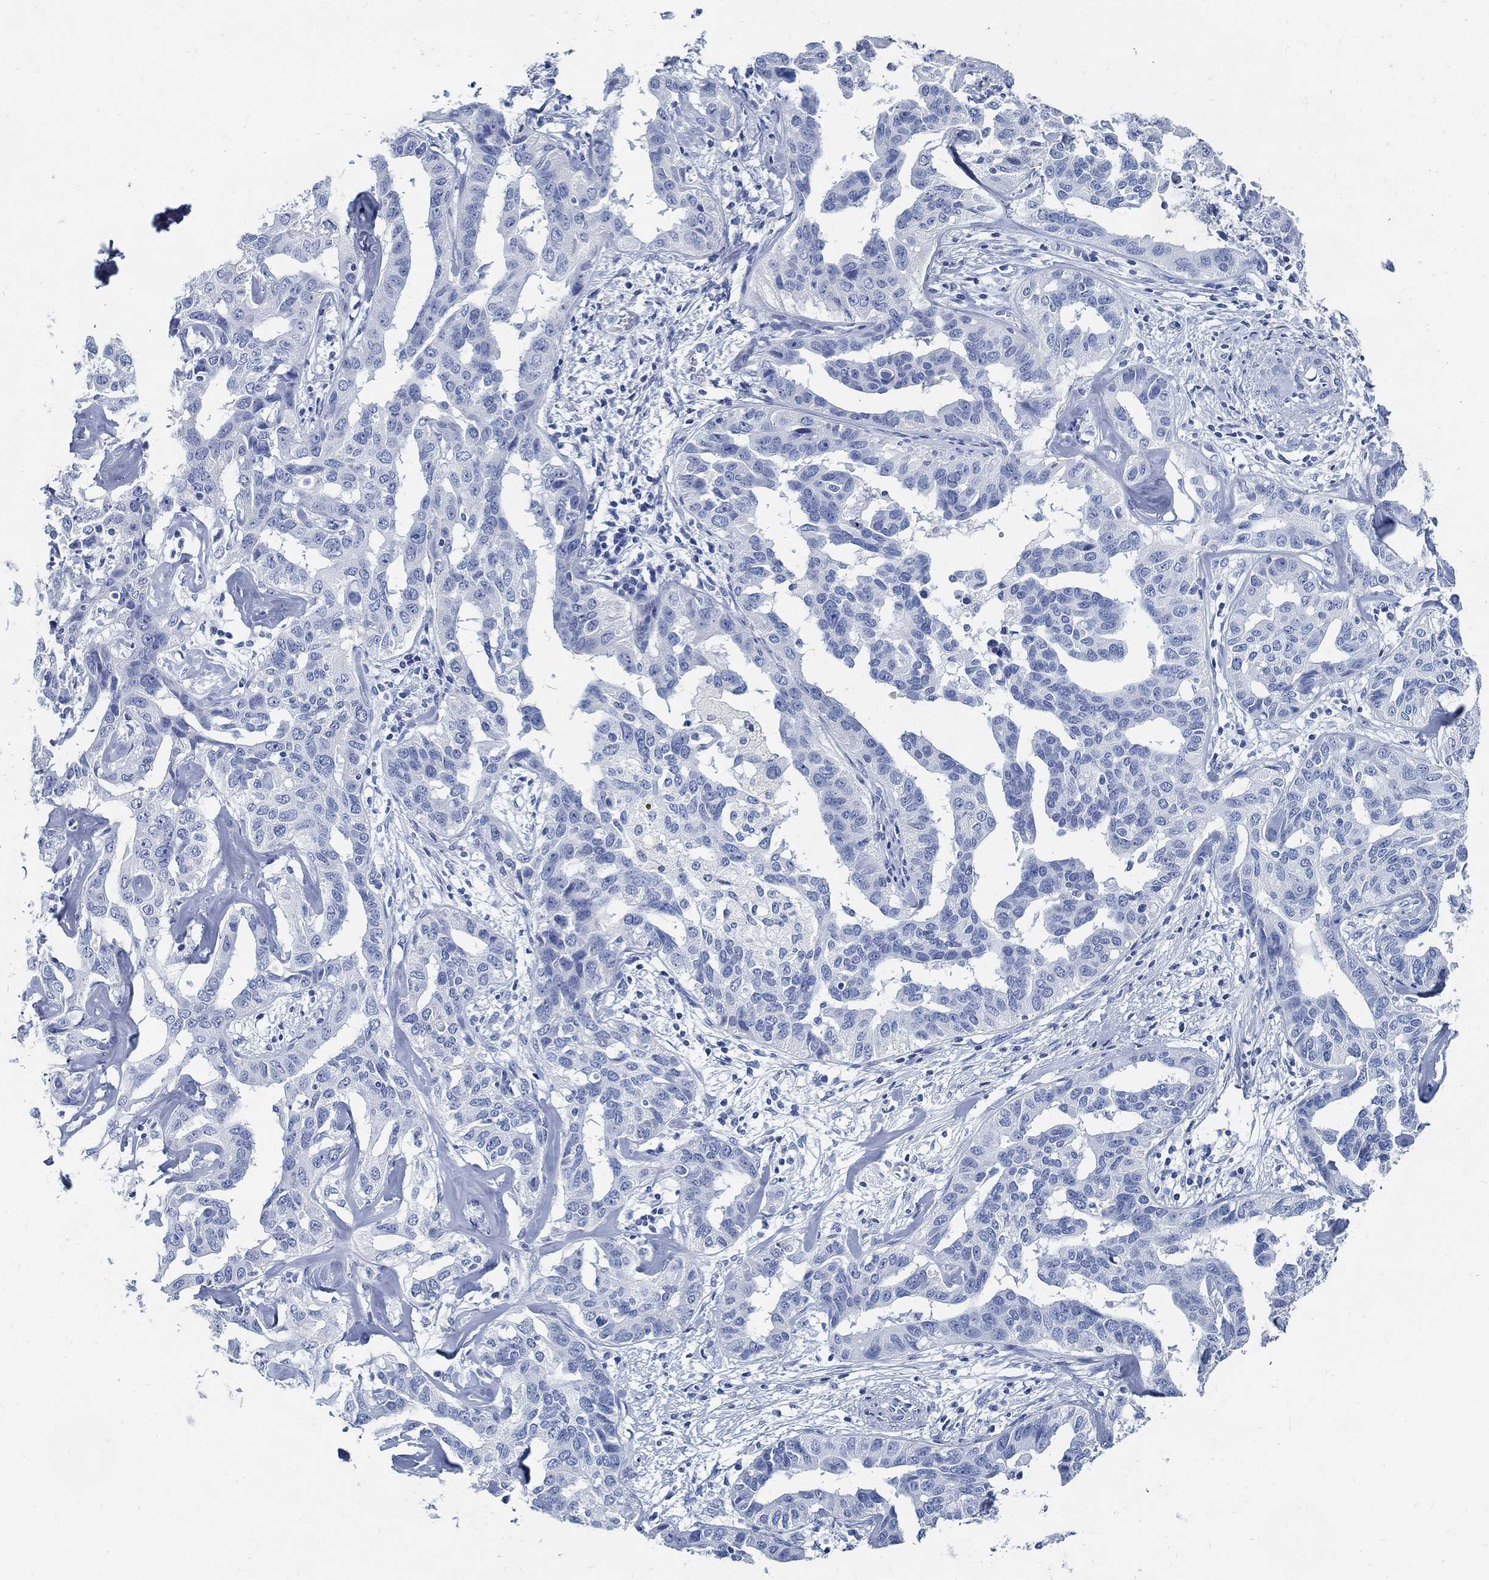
{"staining": {"intensity": "negative", "quantity": "none", "location": "none"}, "tissue": "liver cancer", "cell_type": "Tumor cells", "image_type": "cancer", "snomed": [{"axis": "morphology", "description": "Cholangiocarcinoma"}, {"axis": "topography", "description": "Liver"}], "caption": "Tumor cells are negative for brown protein staining in liver cancer (cholangiocarcinoma).", "gene": "SLC45A1", "patient": {"sex": "male", "age": 59}}